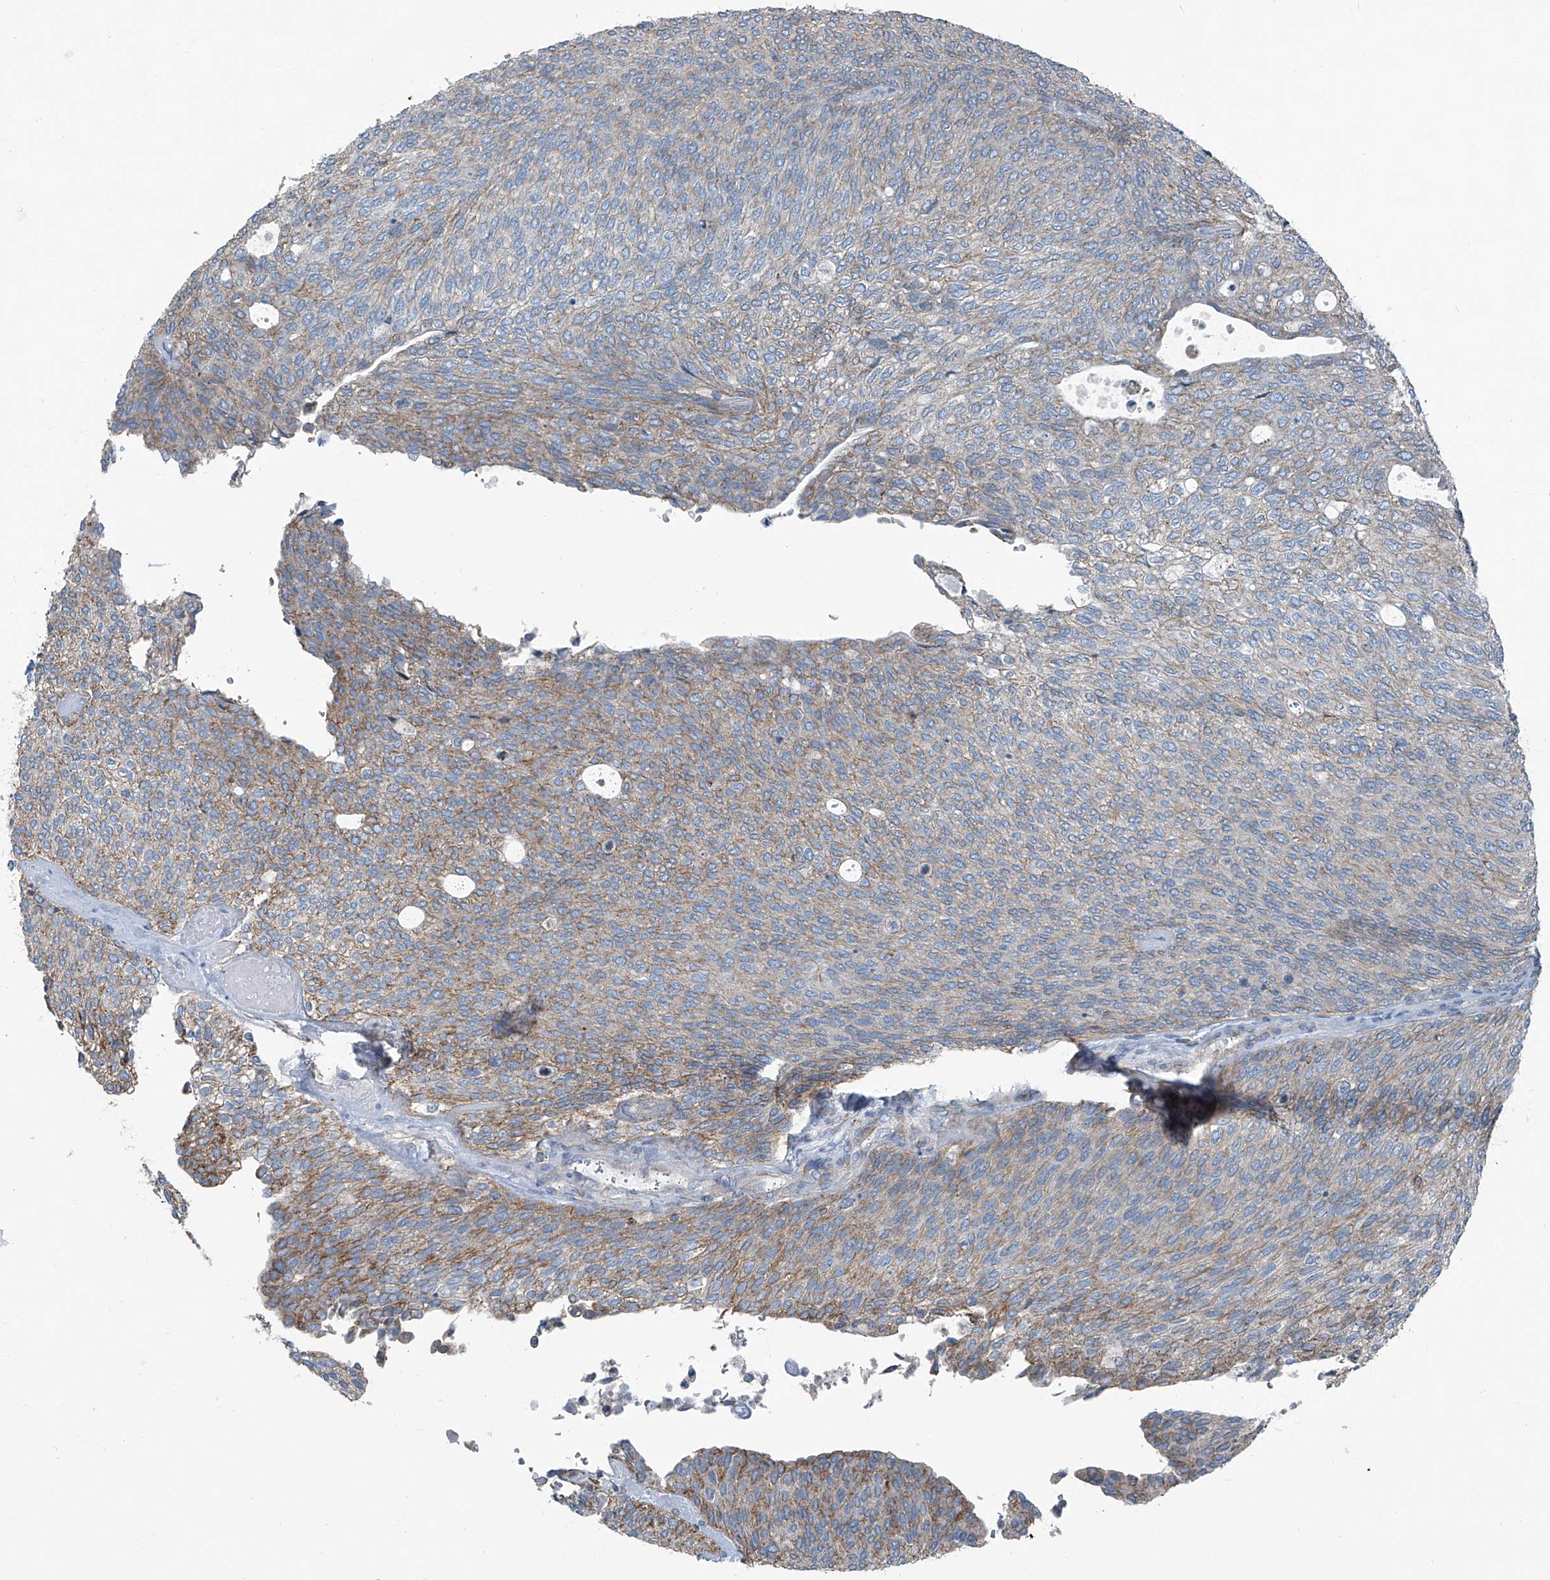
{"staining": {"intensity": "weak", "quantity": "<25%", "location": "cytoplasmic/membranous"}, "tissue": "urothelial cancer", "cell_type": "Tumor cells", "image_type": "cancer", "snomed": [{"axis": "morphology", "description": "Urothelial carcinoma, Low grade"}, {"axis": "topography", "description": "Urinary bladder"}], "caption": "Immunohistochemistry of human urothelial cancer reveals no positivity in tumor cells.", "gene": "SEPTIN7", "patient": {"sex": "female", "age": 79}}